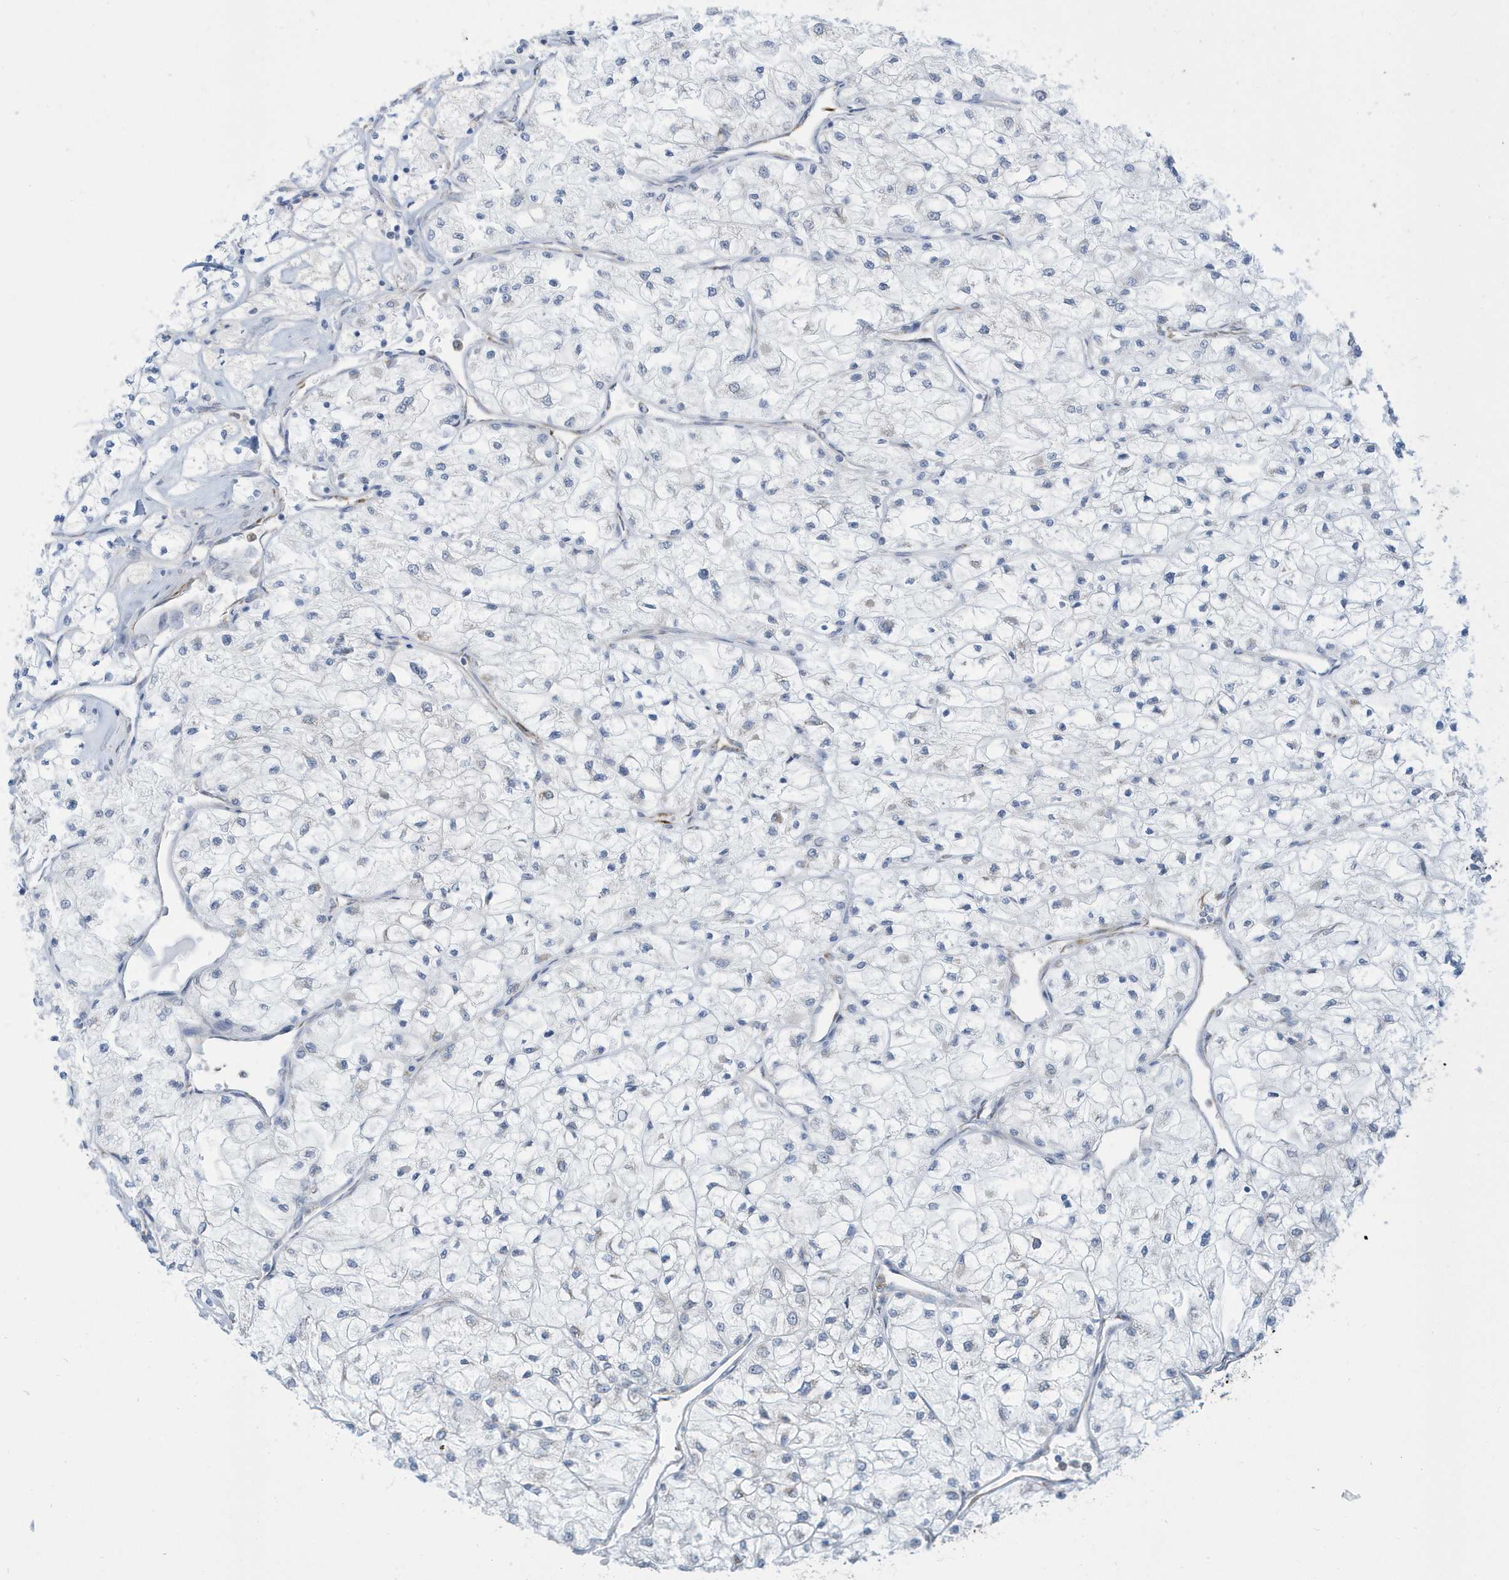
{"staining": {"intensity": "weak", "quantity": "<25%", "location": "cytoplasmic/membranous"}, "tissue": "renal cancer", "cell_type": "Tumor cells", "image_type": "cancer", "snomed": [{"axis": "morphology", "description": "Adenocarcinoma, NOS"}, {"axis": "topography", "description": "Kidney"}], "caption": "This is a micrograph of immunohistochemistry (IHC) staining of renal adenocarcinoma, which shows no positivity in tumor cells.", "gene": "DCAF1", "patient": {"sex": "male", "age": 80}}